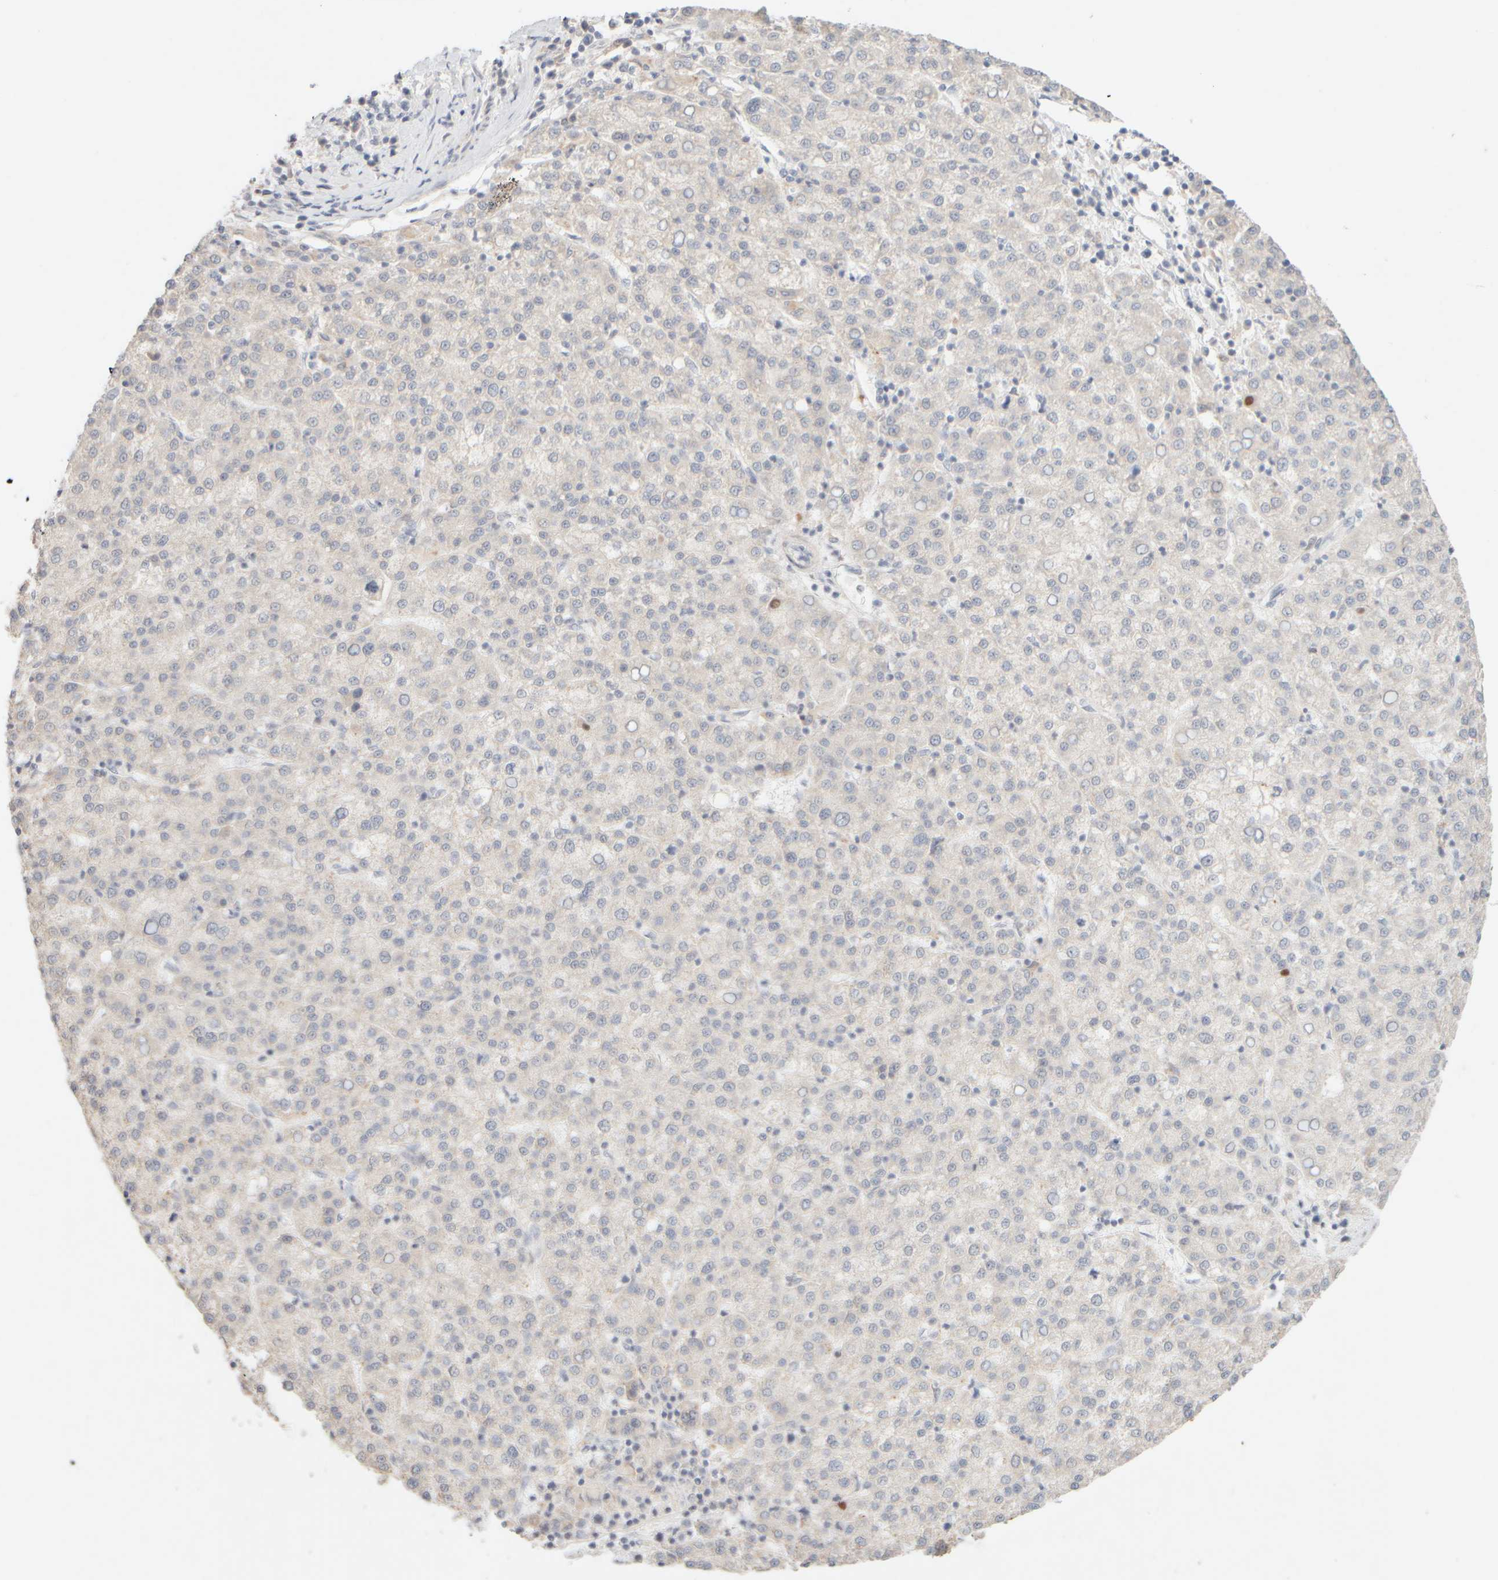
{"staining": {"intensity": "negative", "quantity": "none", "location": "none"}, "tissue": "liver cancer", "cell_type": "Tumor cells", "image_type": "cancer", "snomed": [{"axis": "morphology", "description": "Carcinoma, Hepatocellular, NOS"}, {"axis": "topography", "description": "Liver"}], "caption": "Immunohistochemistry (IHC) of liver cancer (hepatocellular carcinoma) shows no staining in tumor cells.", "gene": "SNTB1", "patient": {"sex": "female", "age": 58}}